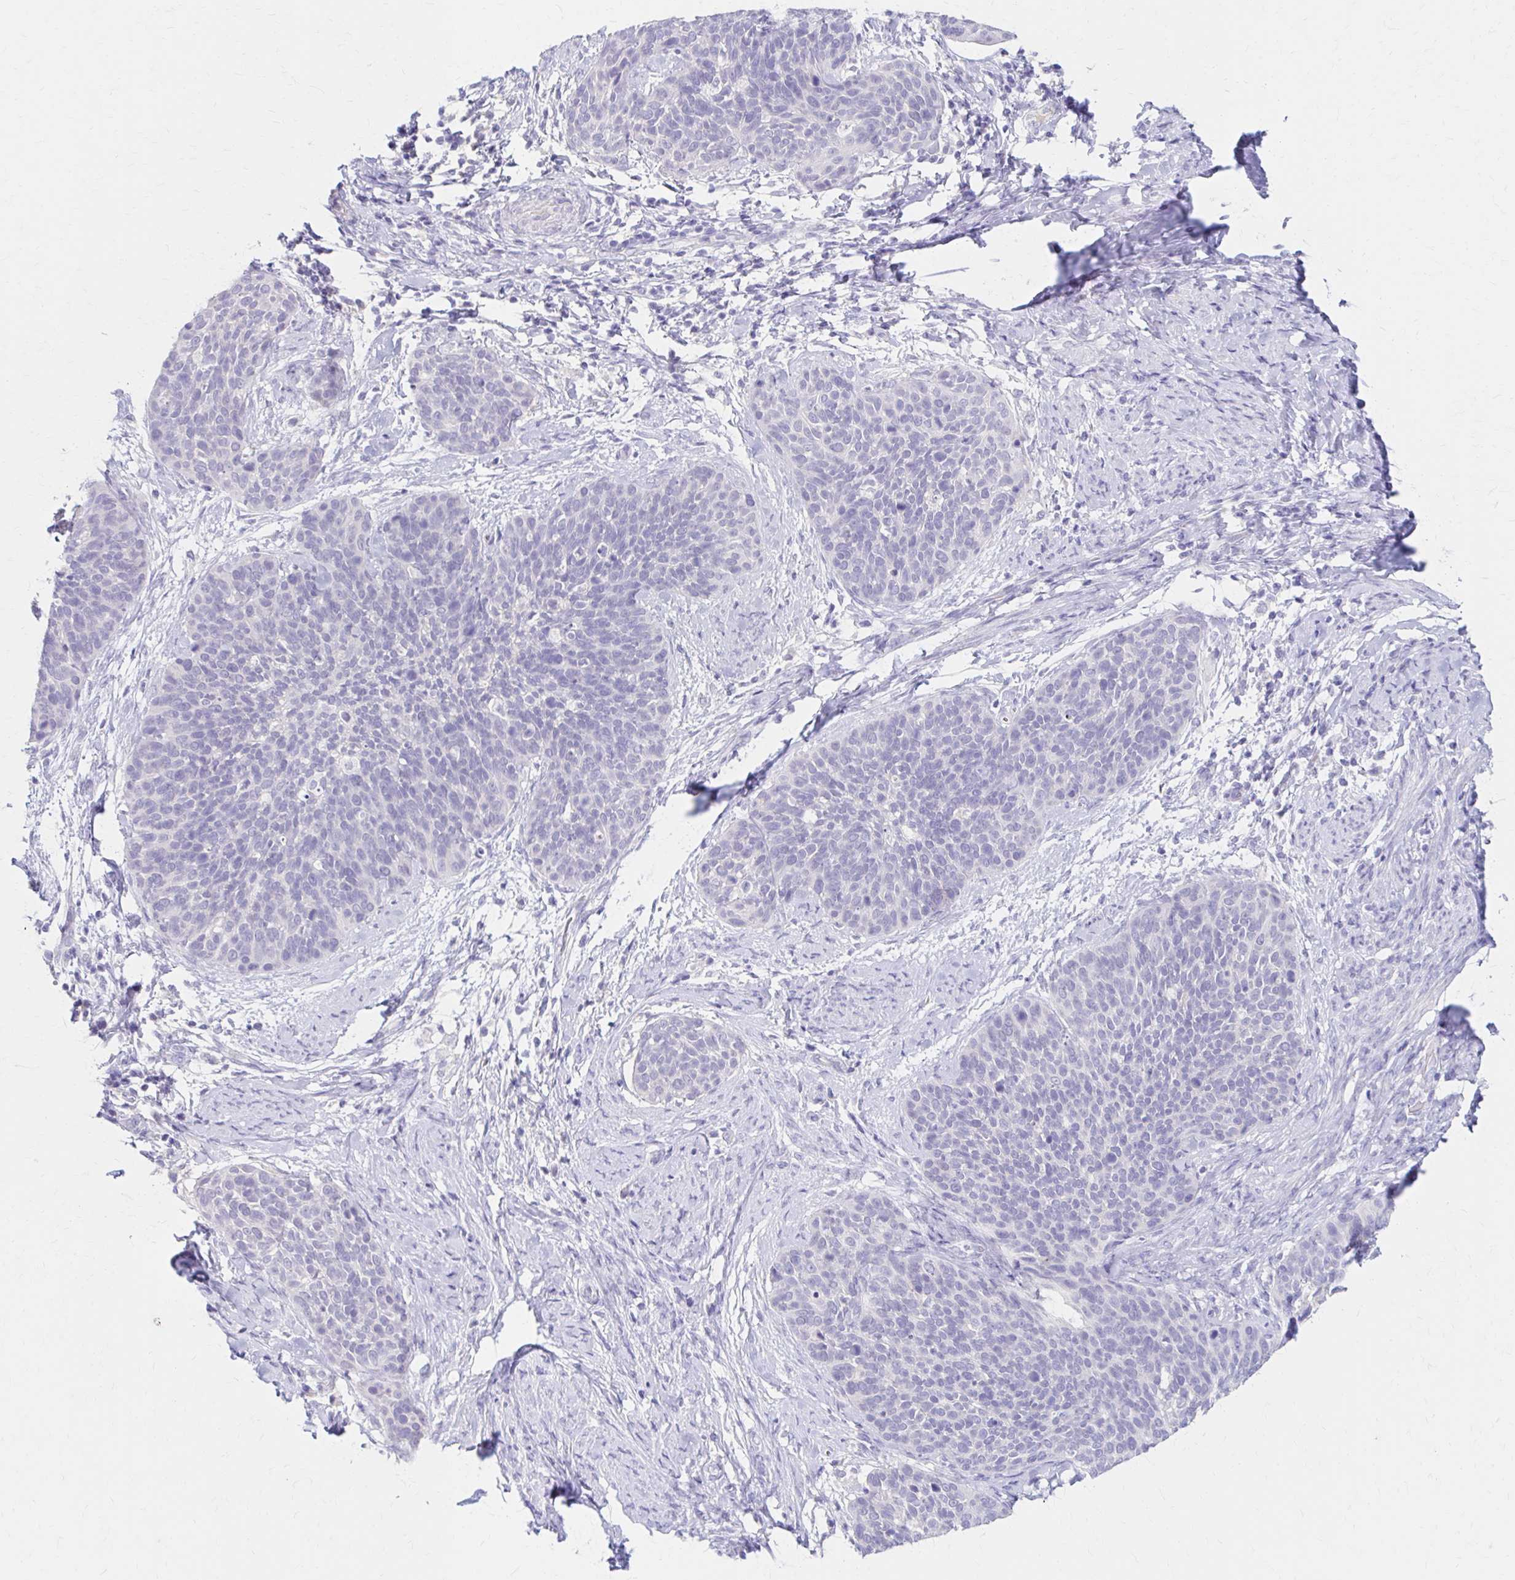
{"staining": {"intensity": "negative", "quantity": "none", "location": "none"}, "tissue": "cervical cancer", "cell_type": "Tumor cells", "image_type": "cancer", "snomed": [{"axis": "morphology", "description": "Squamous cell carcinoma, NOS"}, {"axis": "topography", "description": "Cervix"}], "caption": "High magnification brightfield microscopy of cervical squamous cell carcinoma stained with DAB (3,3'-diaminobenzidine) (brown) and counterstained with hematoxylin (blue): tumor cells show no significant expression.", "gene": "AZGP1", "patient": {"sex": "female", "age": 69}}